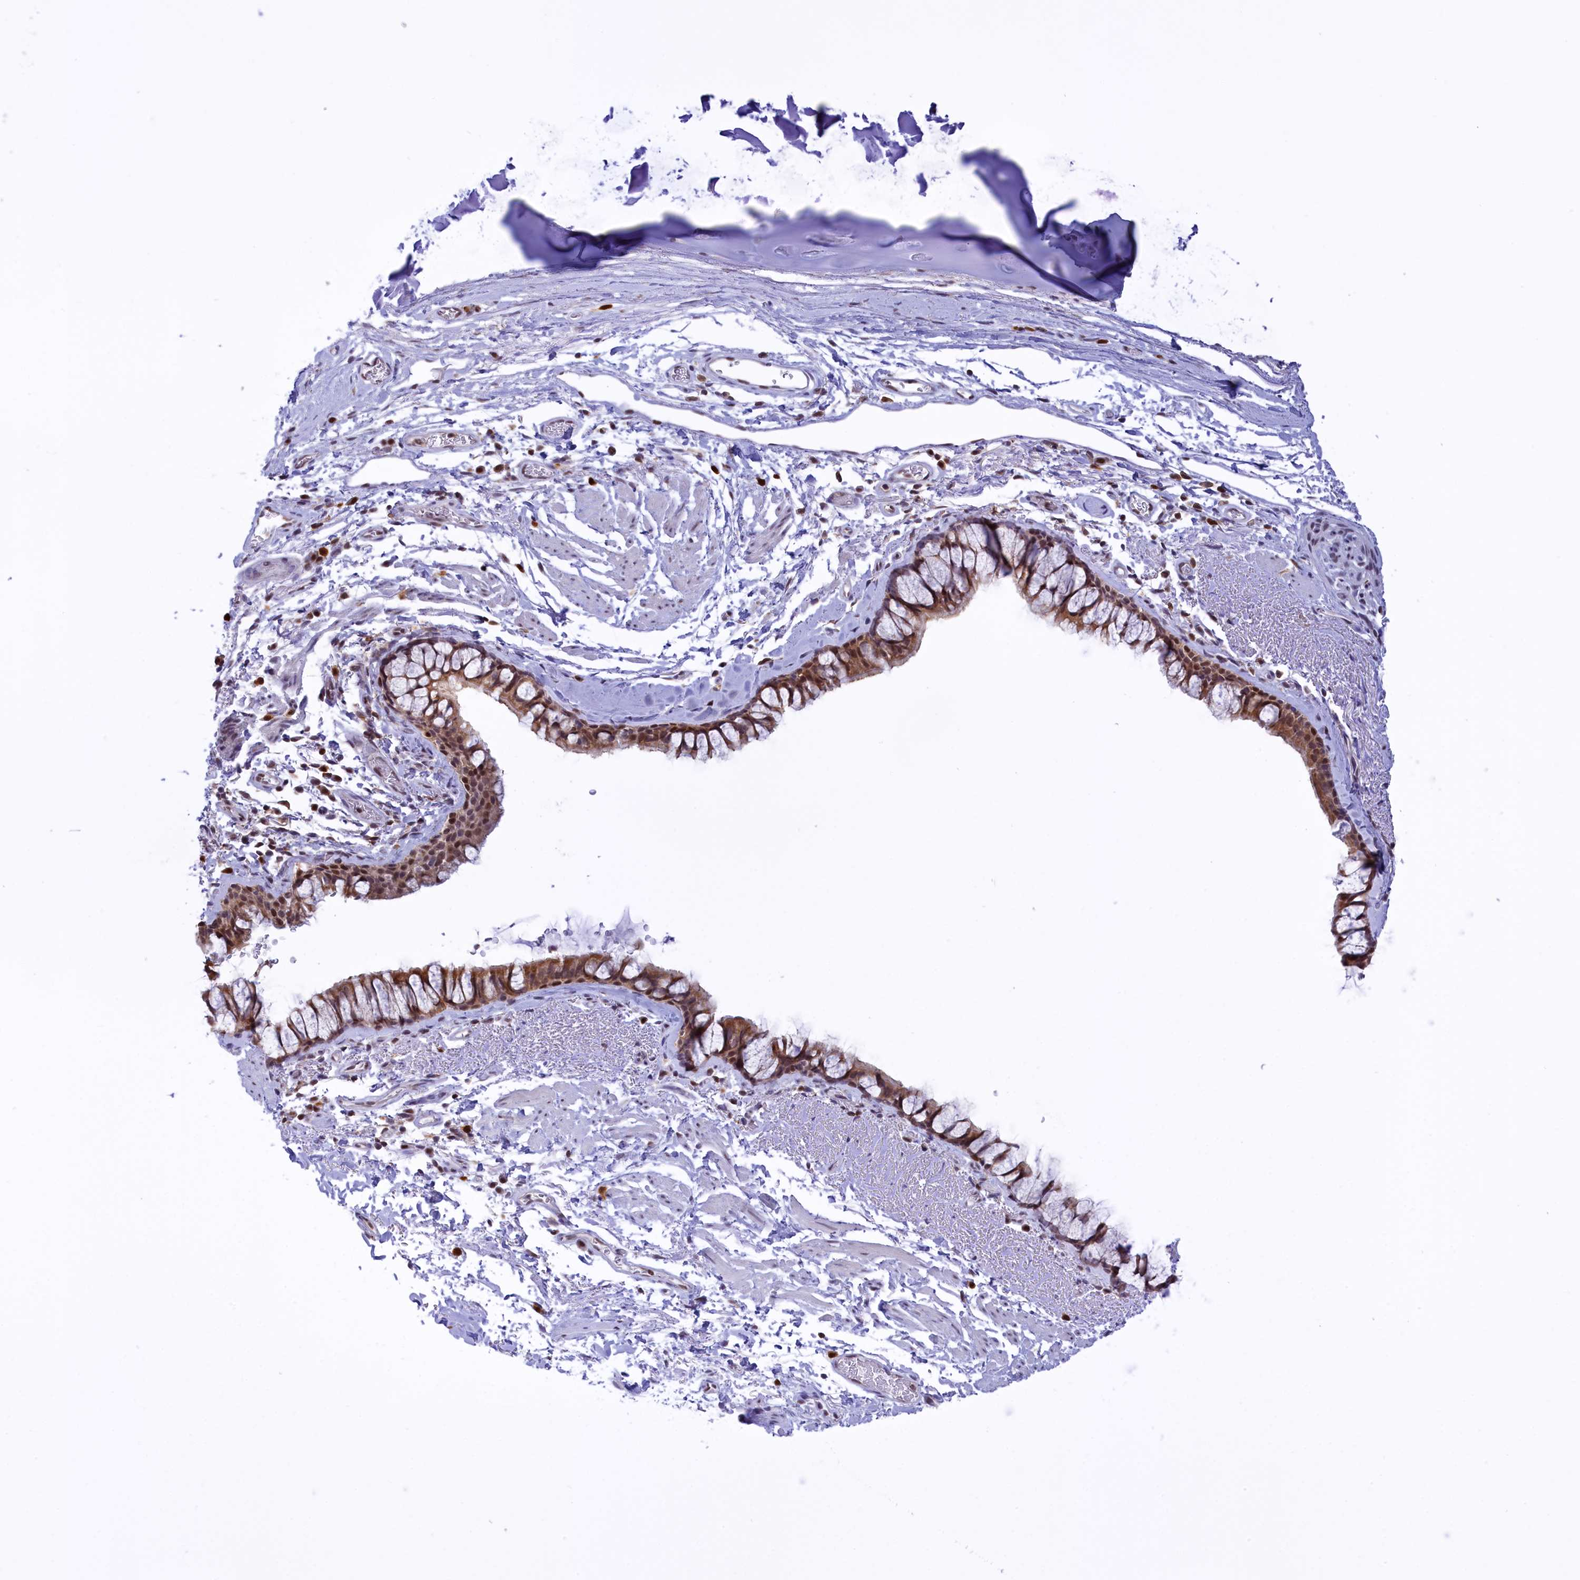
{"staining": {"intensity": "moderate", "quantity": ">75%", "location": "cytoplasmic/membranous,nuclear"}, "tissue": "bronchus", "cell_type": "Respiratory epithelial cells", "image_type": "normal", "snomed": [{"axis": "morphology", "description": "Normal tissue, NOS"}, {"axis": "topography", "description": "Bronchus"}], "caption": "Respiratory epithelial cells exhibit moderate cytoplasmic/membranous,nuclear staining in about >75% of cells in normal bronchus.", "gene": "IZUMO2", "patient": {"sex": "male", "age": 65}}